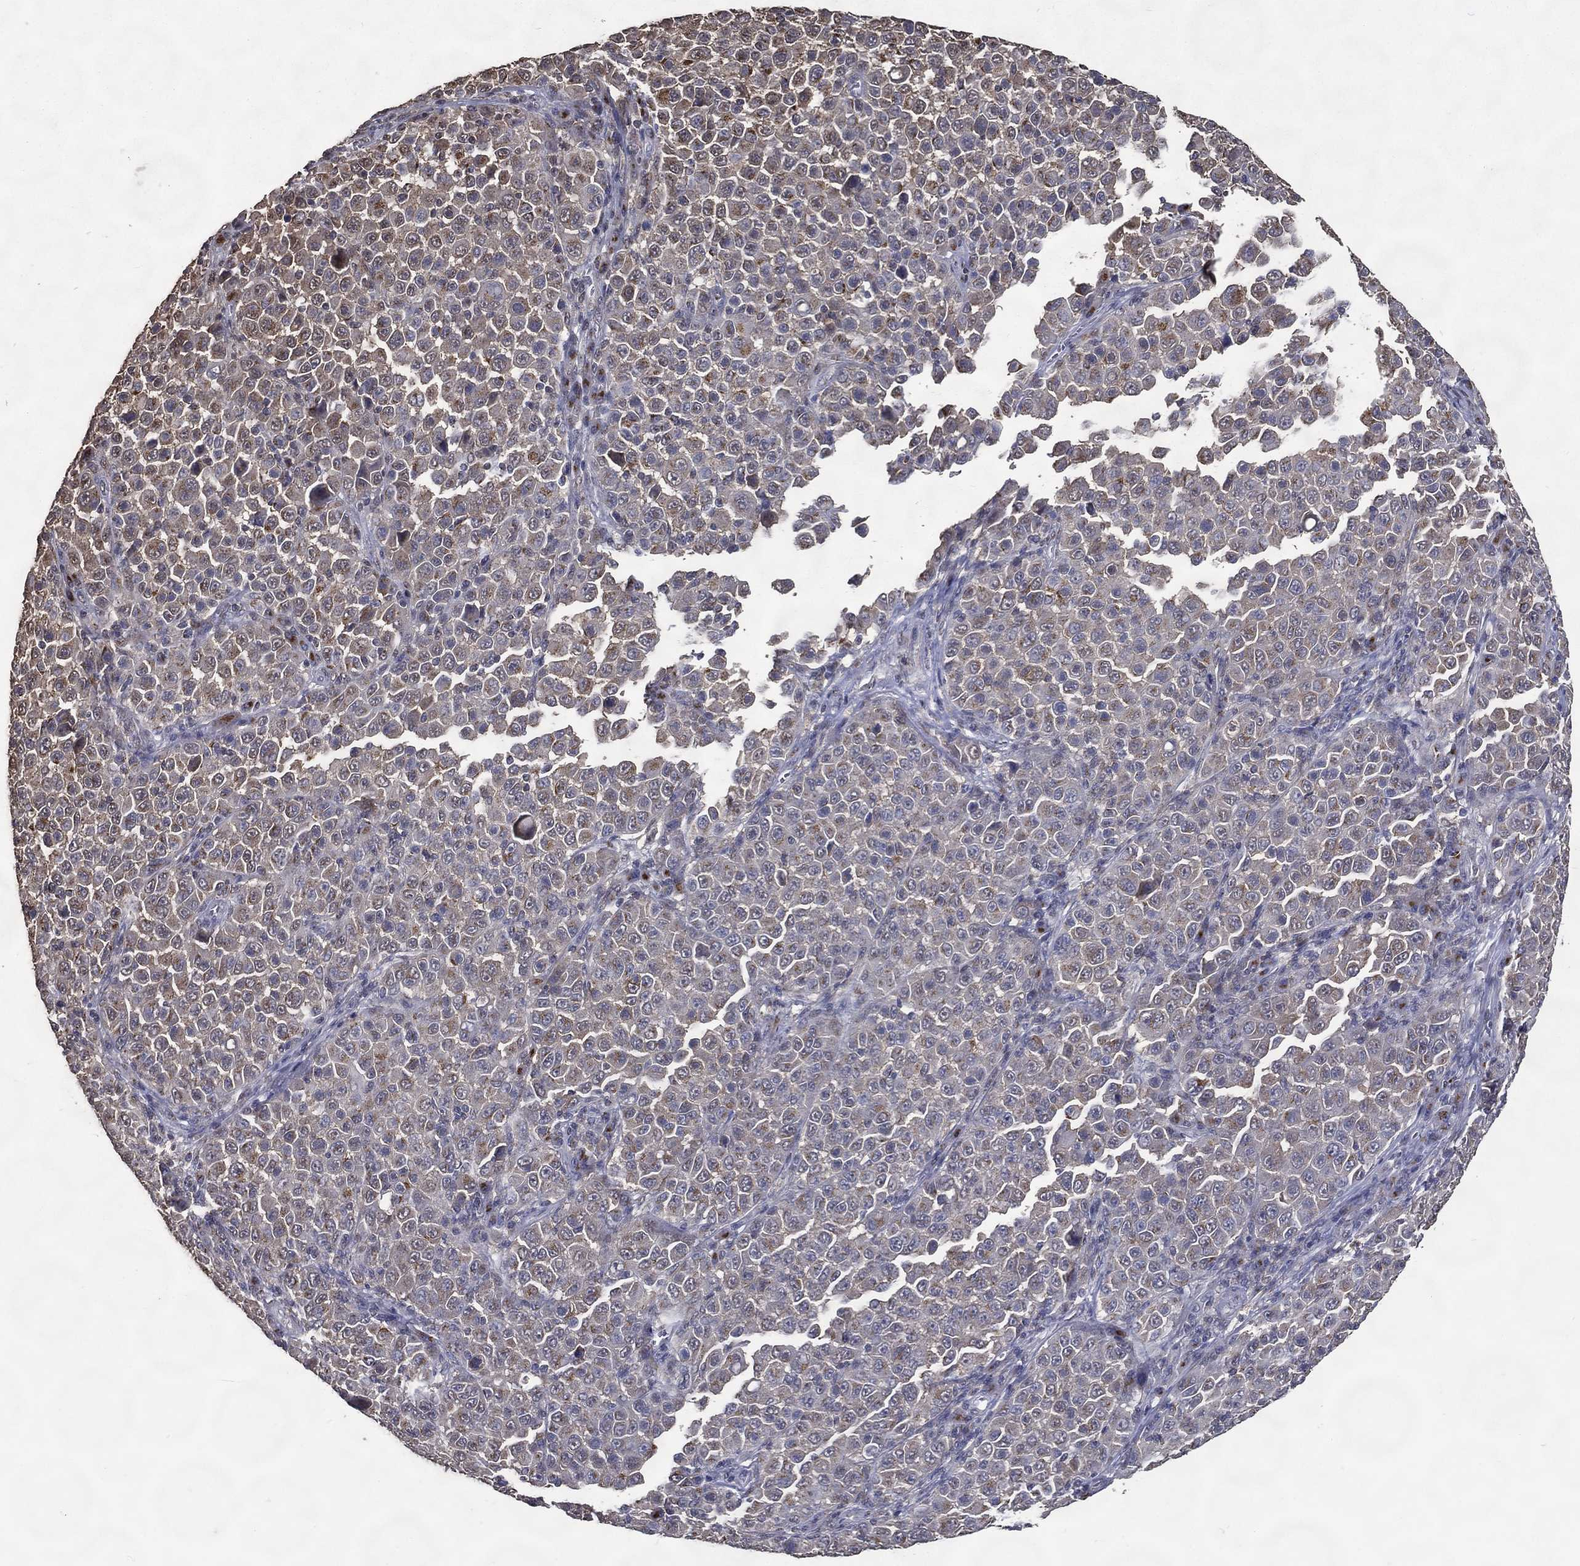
{"staining": {"intensity": "moderate", "quantity": "<25%", "location": "cytoplasmic/membranous"}, "tissue": "melanoma", "cell_type": "Tumor cells", "image_type": "cancer", "snomed": [{"axis": "morphology", "description": "Malignant melanoma, NOS"}, {"axis": "topography", "description": "Skin"}], "caption": "Brown immunohistochemical staining in melanoma reveals moderate cytoplasmic/membranous positivity in about <25% of tumor cells.", "gene": "GPR183", "patient": {"sex": "female", "age": 57}}